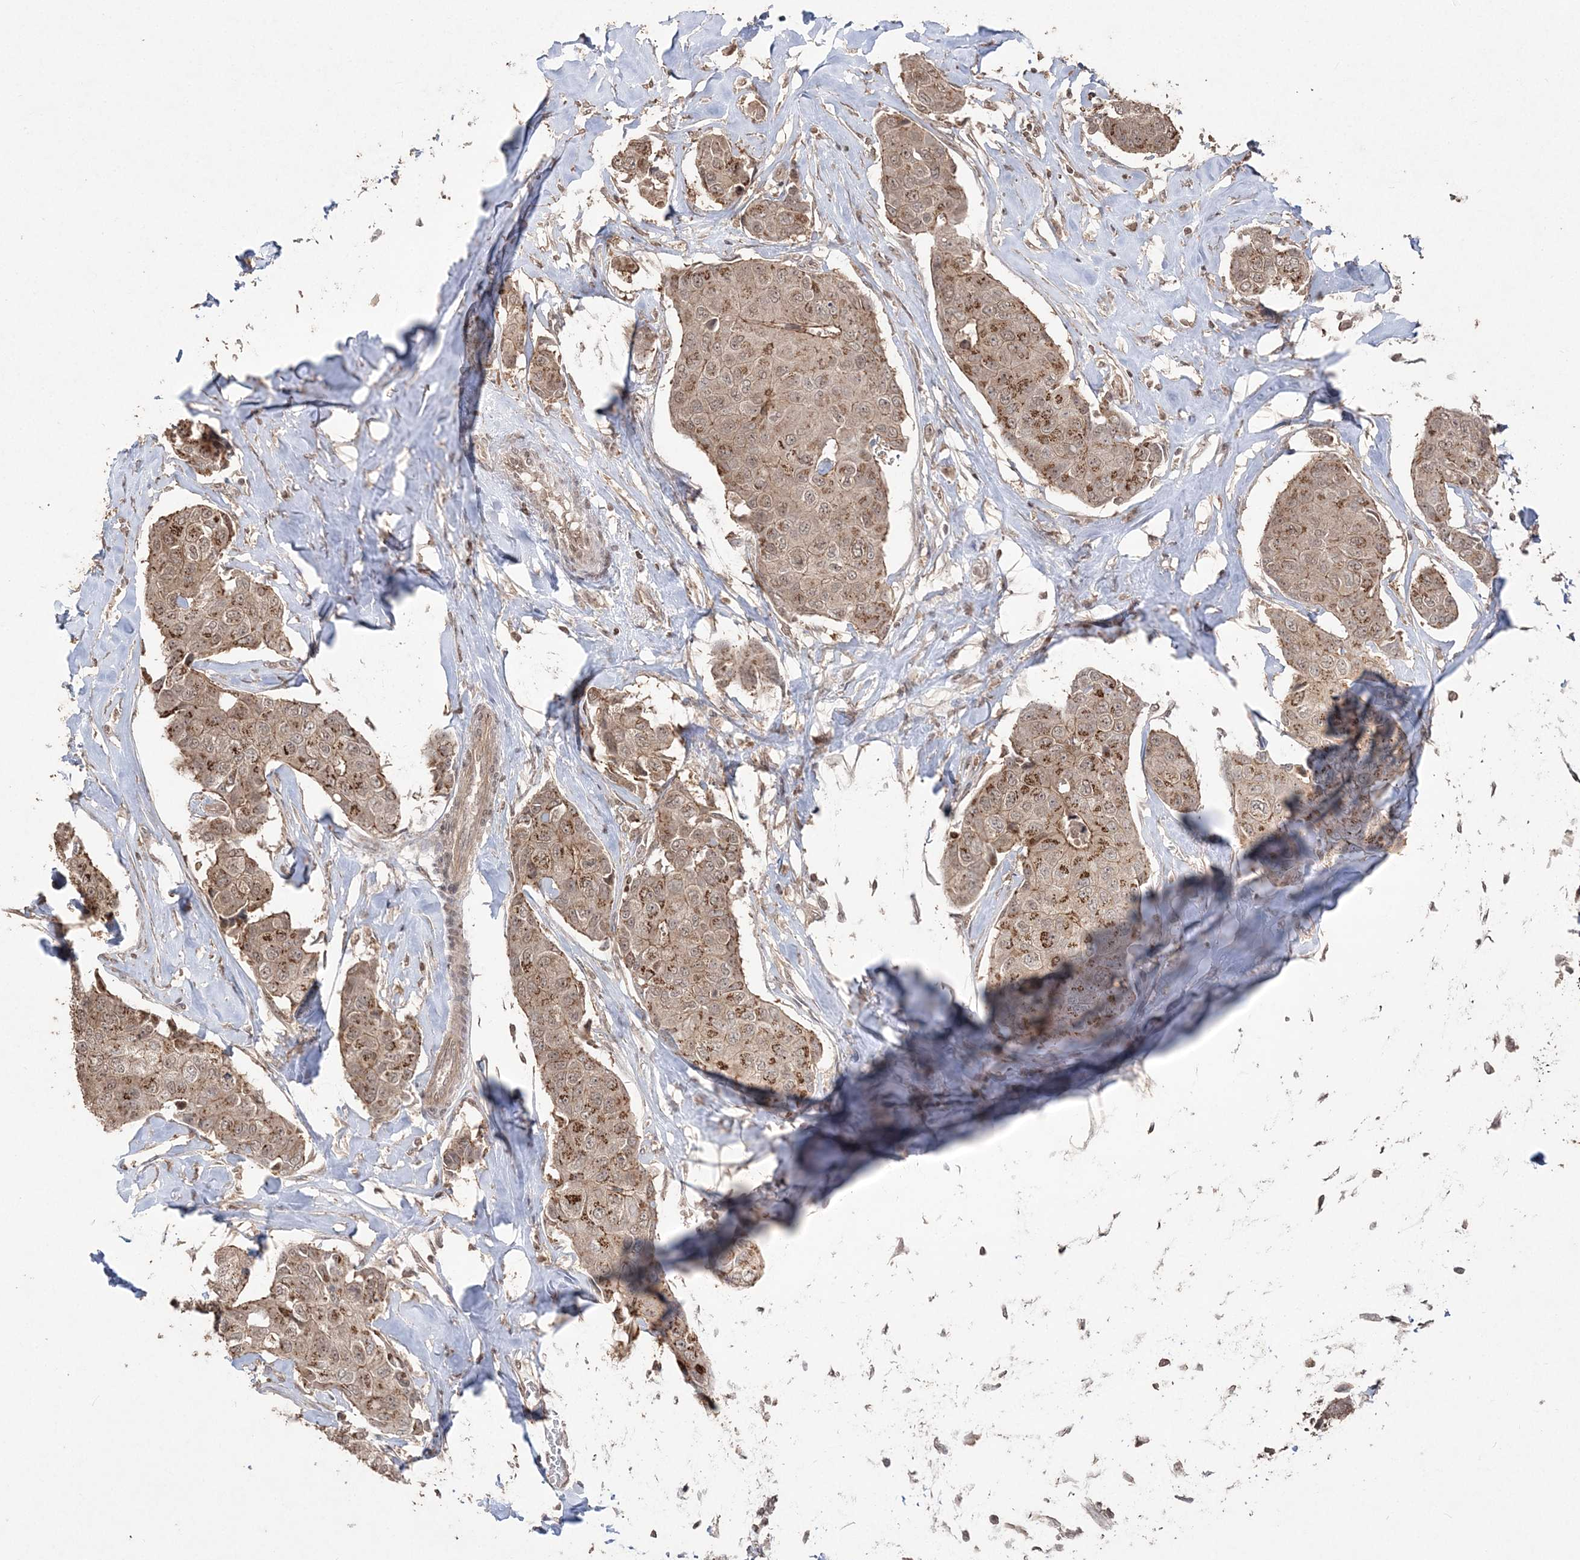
{"staining": {"intensity": "moderate", "quantity": ">75%", "location": "cytoplasmic/membranous,nuclear"}, "tissue": "breast cancer", "cell_type": "Tumor cells", "image_type": "cancer", "snomed": [{"axis": "morphology", "description": "Duct carcinoma"}, {"axis": "topography", "description": "Breast"}], "caption": "A brown stain shows moderate cytoplasmic/membranous and nuclear expression of a protein in human intraductal carcinoma (breast) tumor cells.", "gene": "EHHADH", "patient": {"sex": "female", "age": 80}}